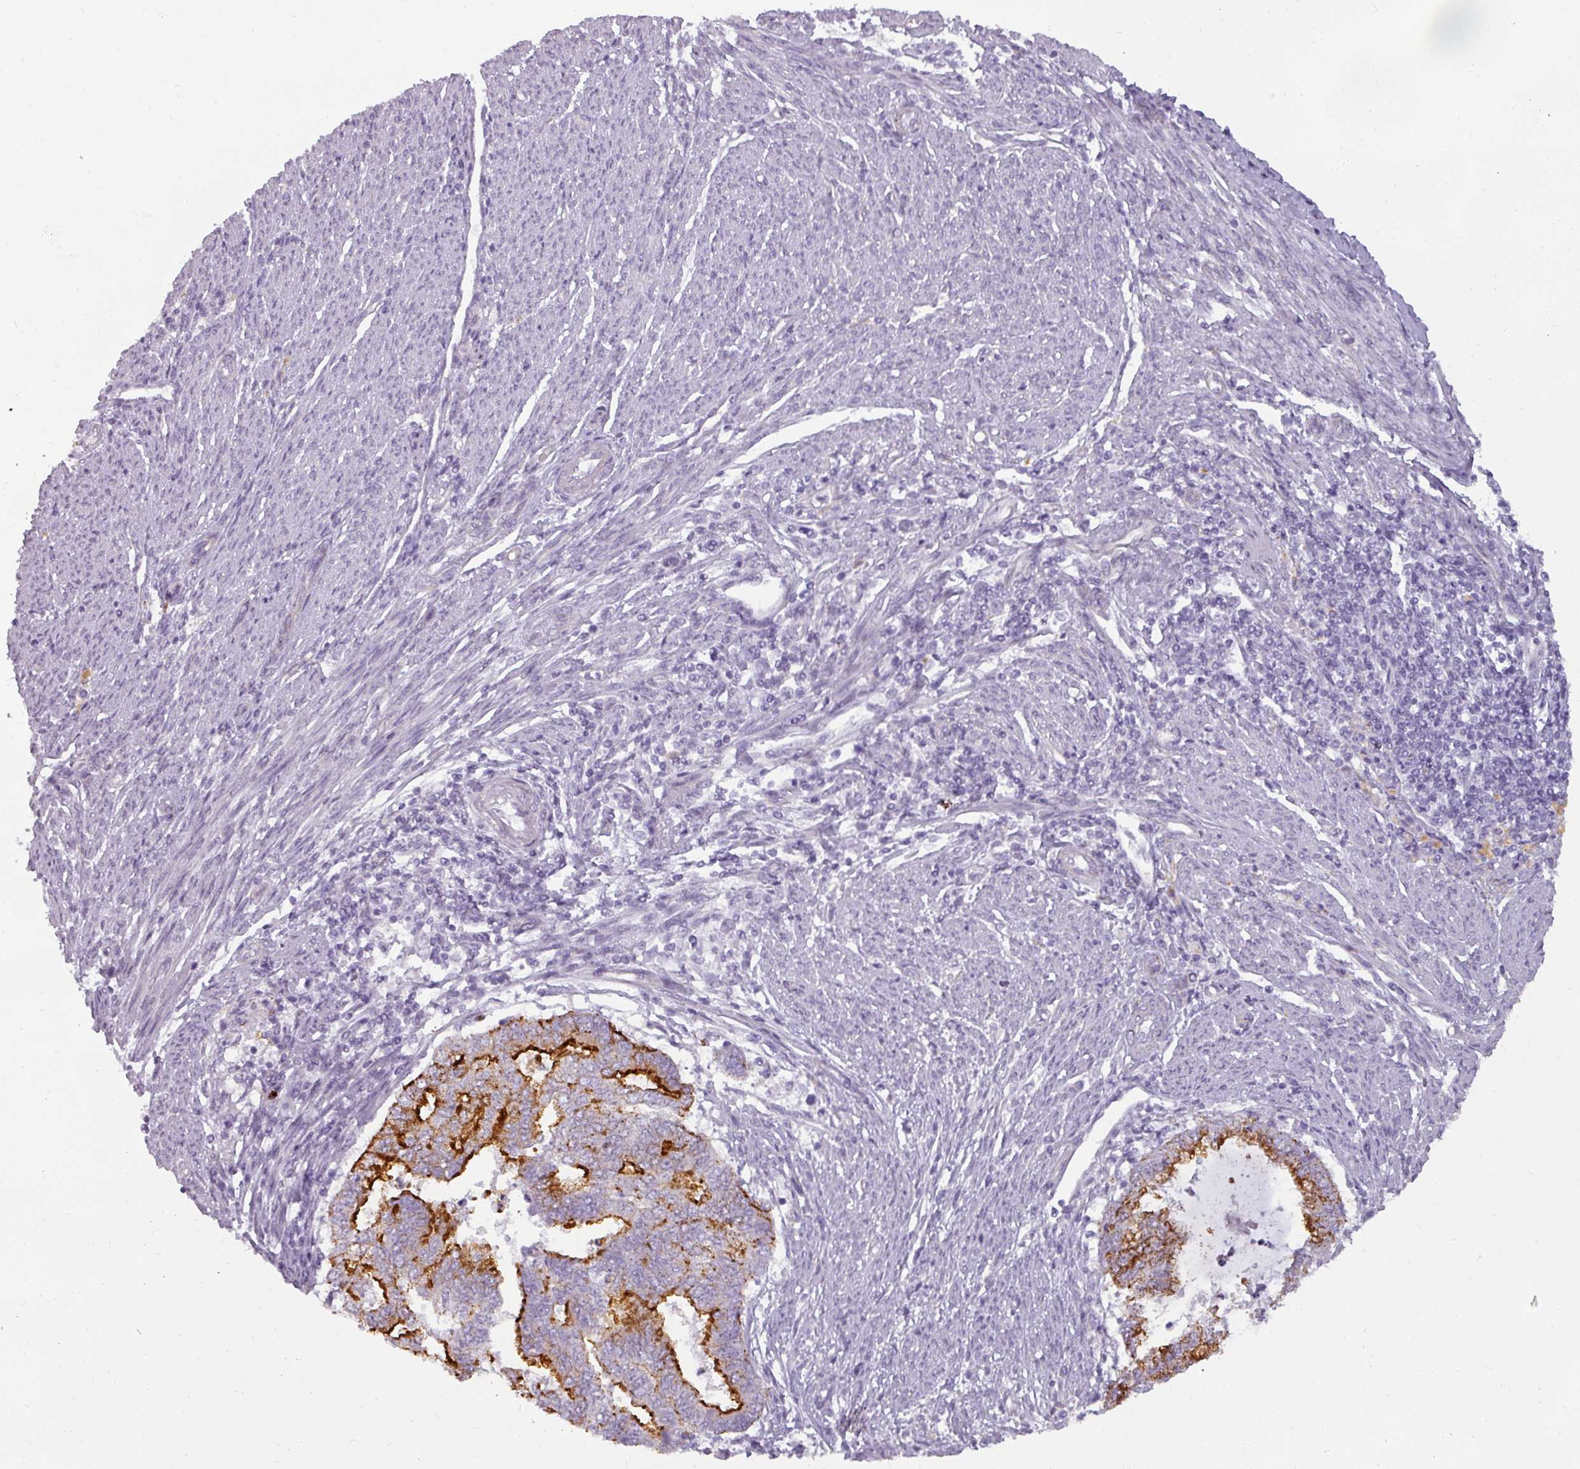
{"staining": {"intensity": "strong", "quantity": "25%-75%", "location": "cytoplasmic/membranous"}, "tissue": "endometrial cancer", "cell_type": "Tumor cells", "image_type": "cancer", "snomed": [{"axis": "morphology", "description": "Adenocarcinoma, NOS"}, {"axis": "topography", "description": "Endometrium"}], "caption": "High-power microscopy captured an immunohistochemistry (IHC) photomicrograph of endometrial cancer (adenocarcinoma), revealing strong cytoplasmic/membranous staining in approximately 25%-75% of tumor cells. Immunohistochemistry (ihc) stains the protein in brown and the nuclei are stained blue.", "gene": "ASB1", "patient": {"sex": "female", "age": 79}}